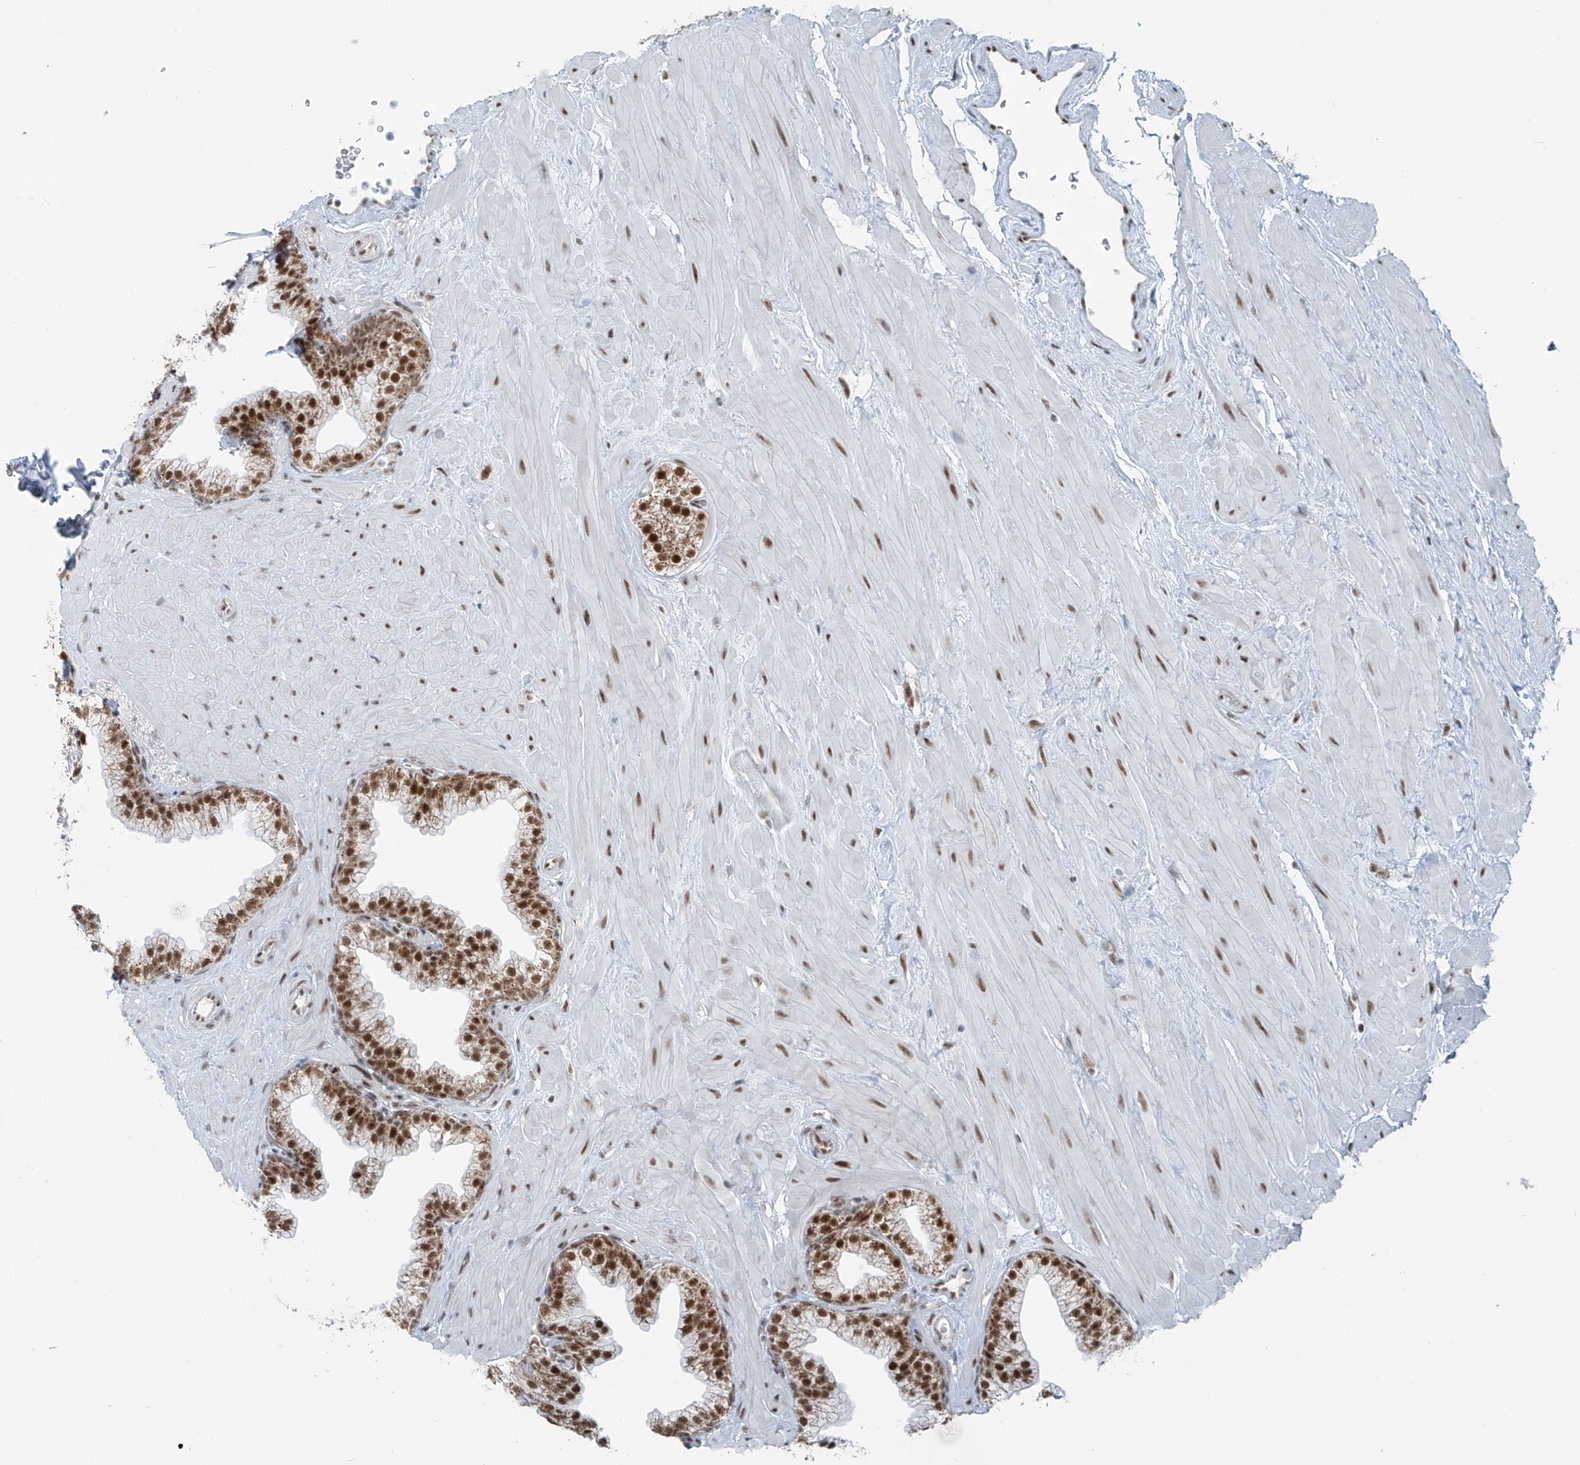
{"staining": {"intensity": "strong", "quantity": ">75%", "location": "nuclear"}, "tissue": "prostate", "cell_type": "Glandular cells", "image_type": "normal", "snomed": [{"axis": "morphology", "description": "Normal tissue, NOS"}, {"axis": "morphology", "description": "Urothelial carcinoma, Low grade"}, {"axis": "topography", "description": "Urinary bladder"}, {"axis": "topography", "description": "Prostate"}], "caption": "A micrograph of human prostate stained for a protein shows strong nuclear brown staining in glandular cells. The protein is stained brown, and the nuclei are stained in blue (DAB (3,3'-diaminobenzidine) IHC with brightfield microscopy, high magnification).", "gene": "WRNIP1", "patient": {"sex": "male", "age": 60}}